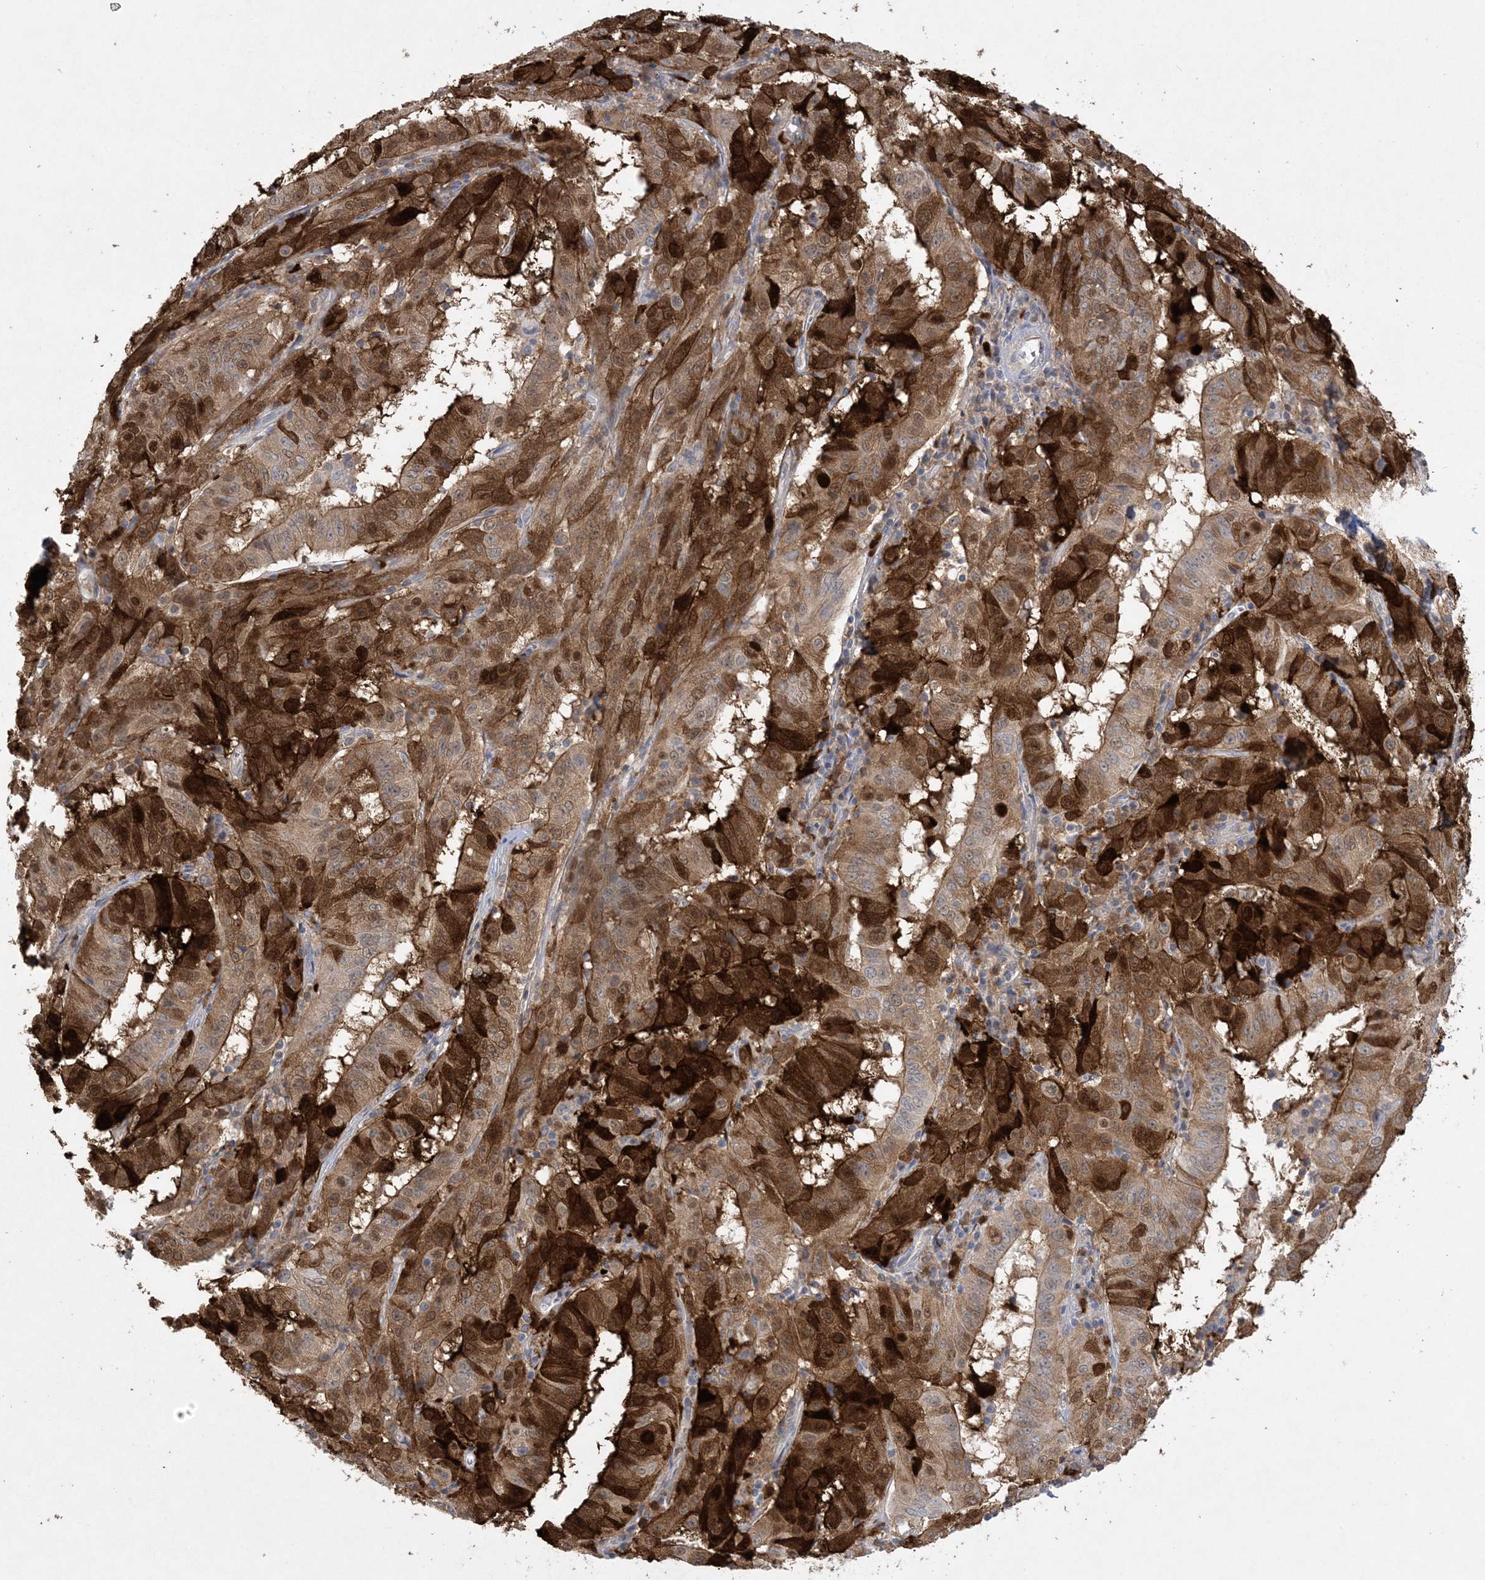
{"staining": {"intensity": "strong", "quantity": ">75%", "location": "cytoplasmic/membranous"}, "tissue": "pancreatic cancer", "cell_type": "Tumor cells", "image_type": "cancer", "snomed": [{"axis": "morphology", "description": "Adenocarcinoma, NOS"}, {"axis": "topography", "description": "Pancreas"}], "caption": "An immunohistochemistry histopathology image of tumor tissue is shown. Protein staining in brown highlights strong cytoplasmic/membranous positivity in adenocarcinoma (pancreatic) within tumor cells.", "gene": "HMGCS1", "patient": {"sex": "male", "age": 63}}